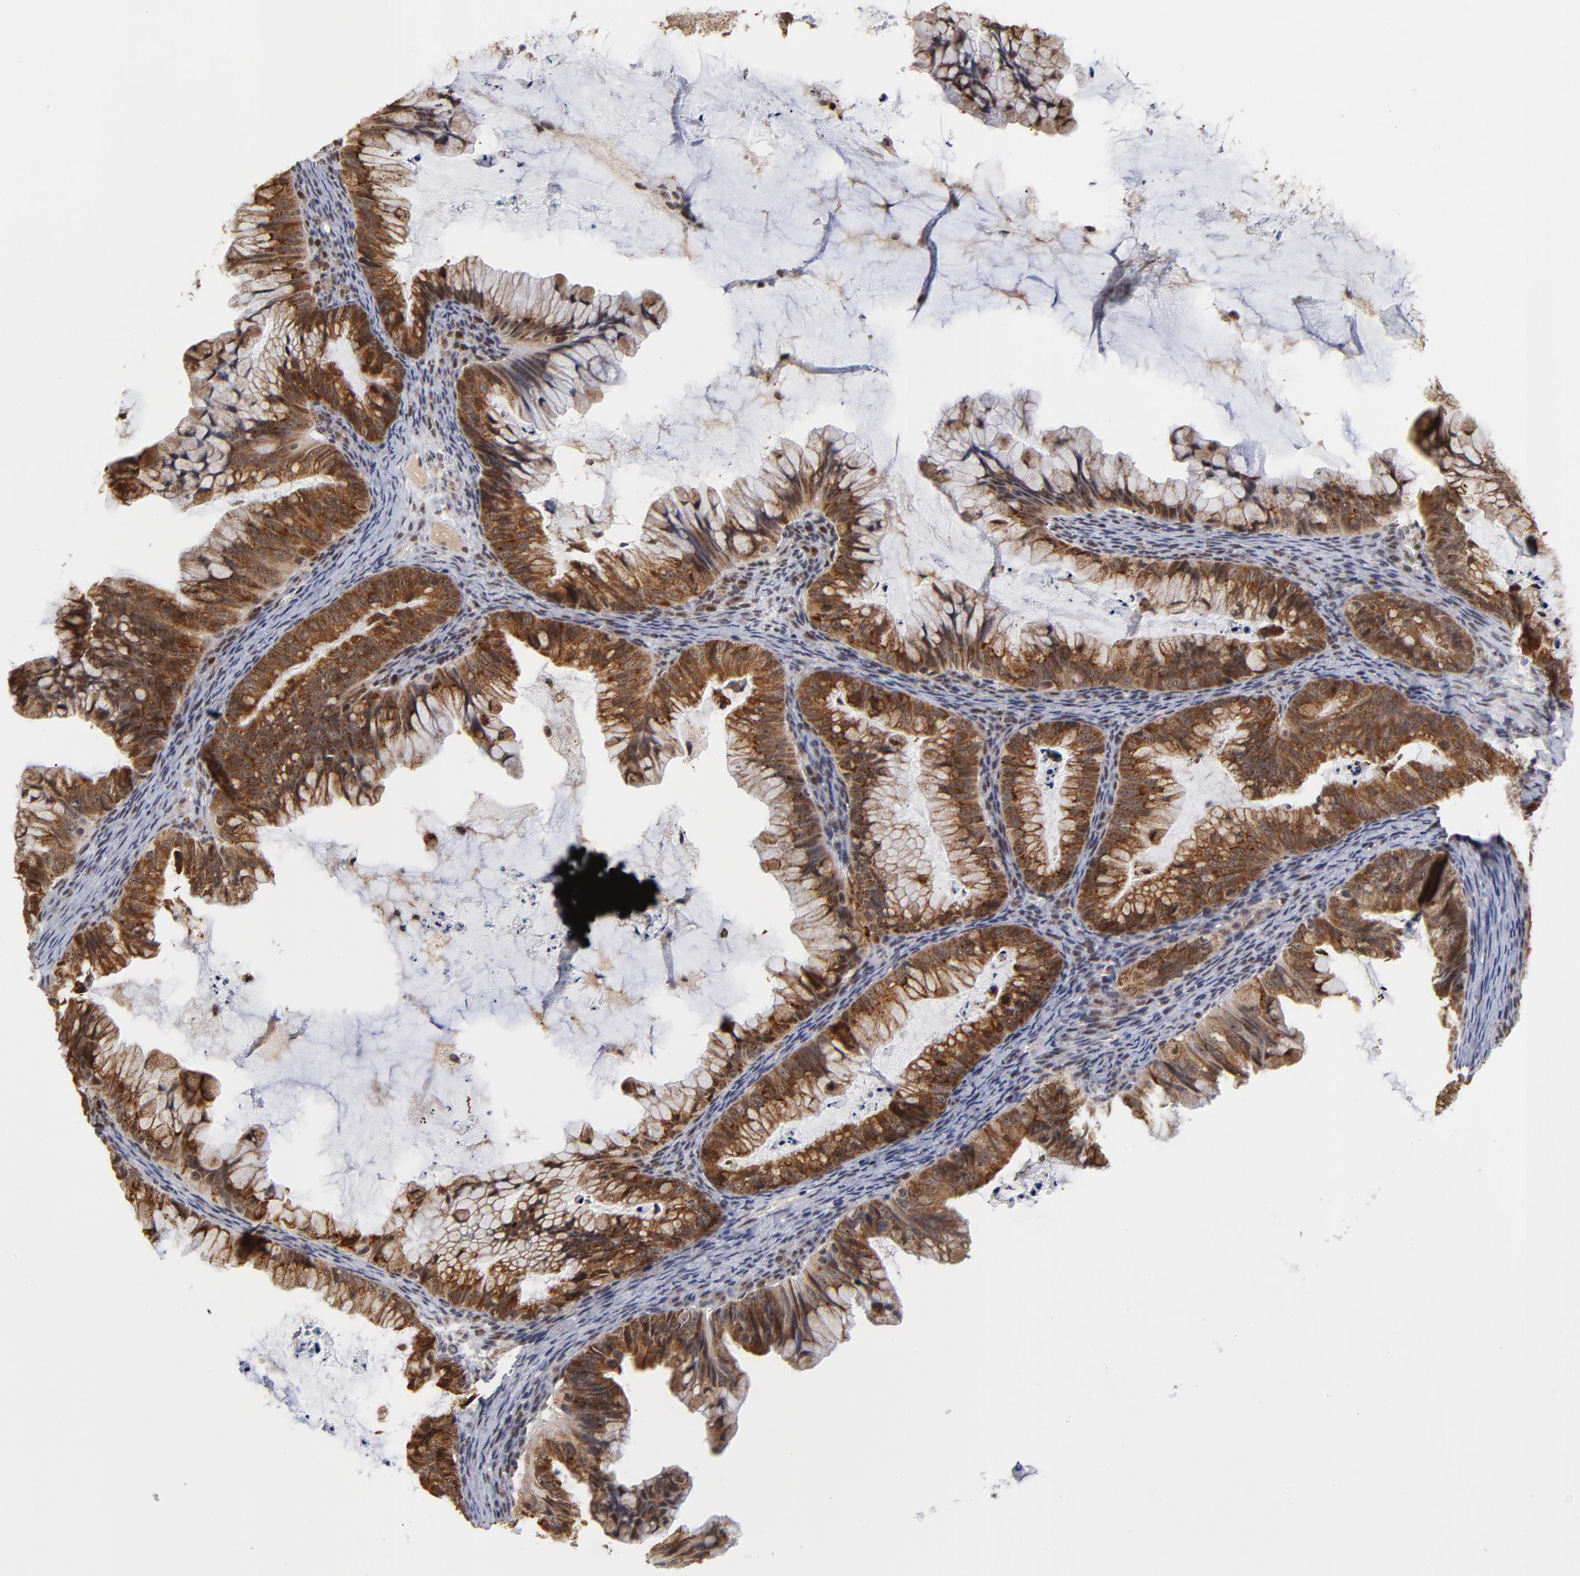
{"staining": {"intensity": "strong", "quantity": ">75%", "location": "cytoplasmic/membranous,nuclear"}, "tissue": "ovarian cancer", "cell_type": "Tumor cells", "image_type": "cancer", "snomed": [{"axis": "morphology", "description": "Cystadenocarcinoma, mucinous, NOS"}, {"axis": "topography", "description": "Ovary"}], "caption": "An IHC micrograph of tumor tissue is shown. Protein staining in brown highlights strong cytoplasmic/membranous and nuclear positivity in mucinous cystadenocarcinoma (ovarian) within tumor cells.", "gene": "ZNF419", "patient": {"sex": "female", "age": 36}}